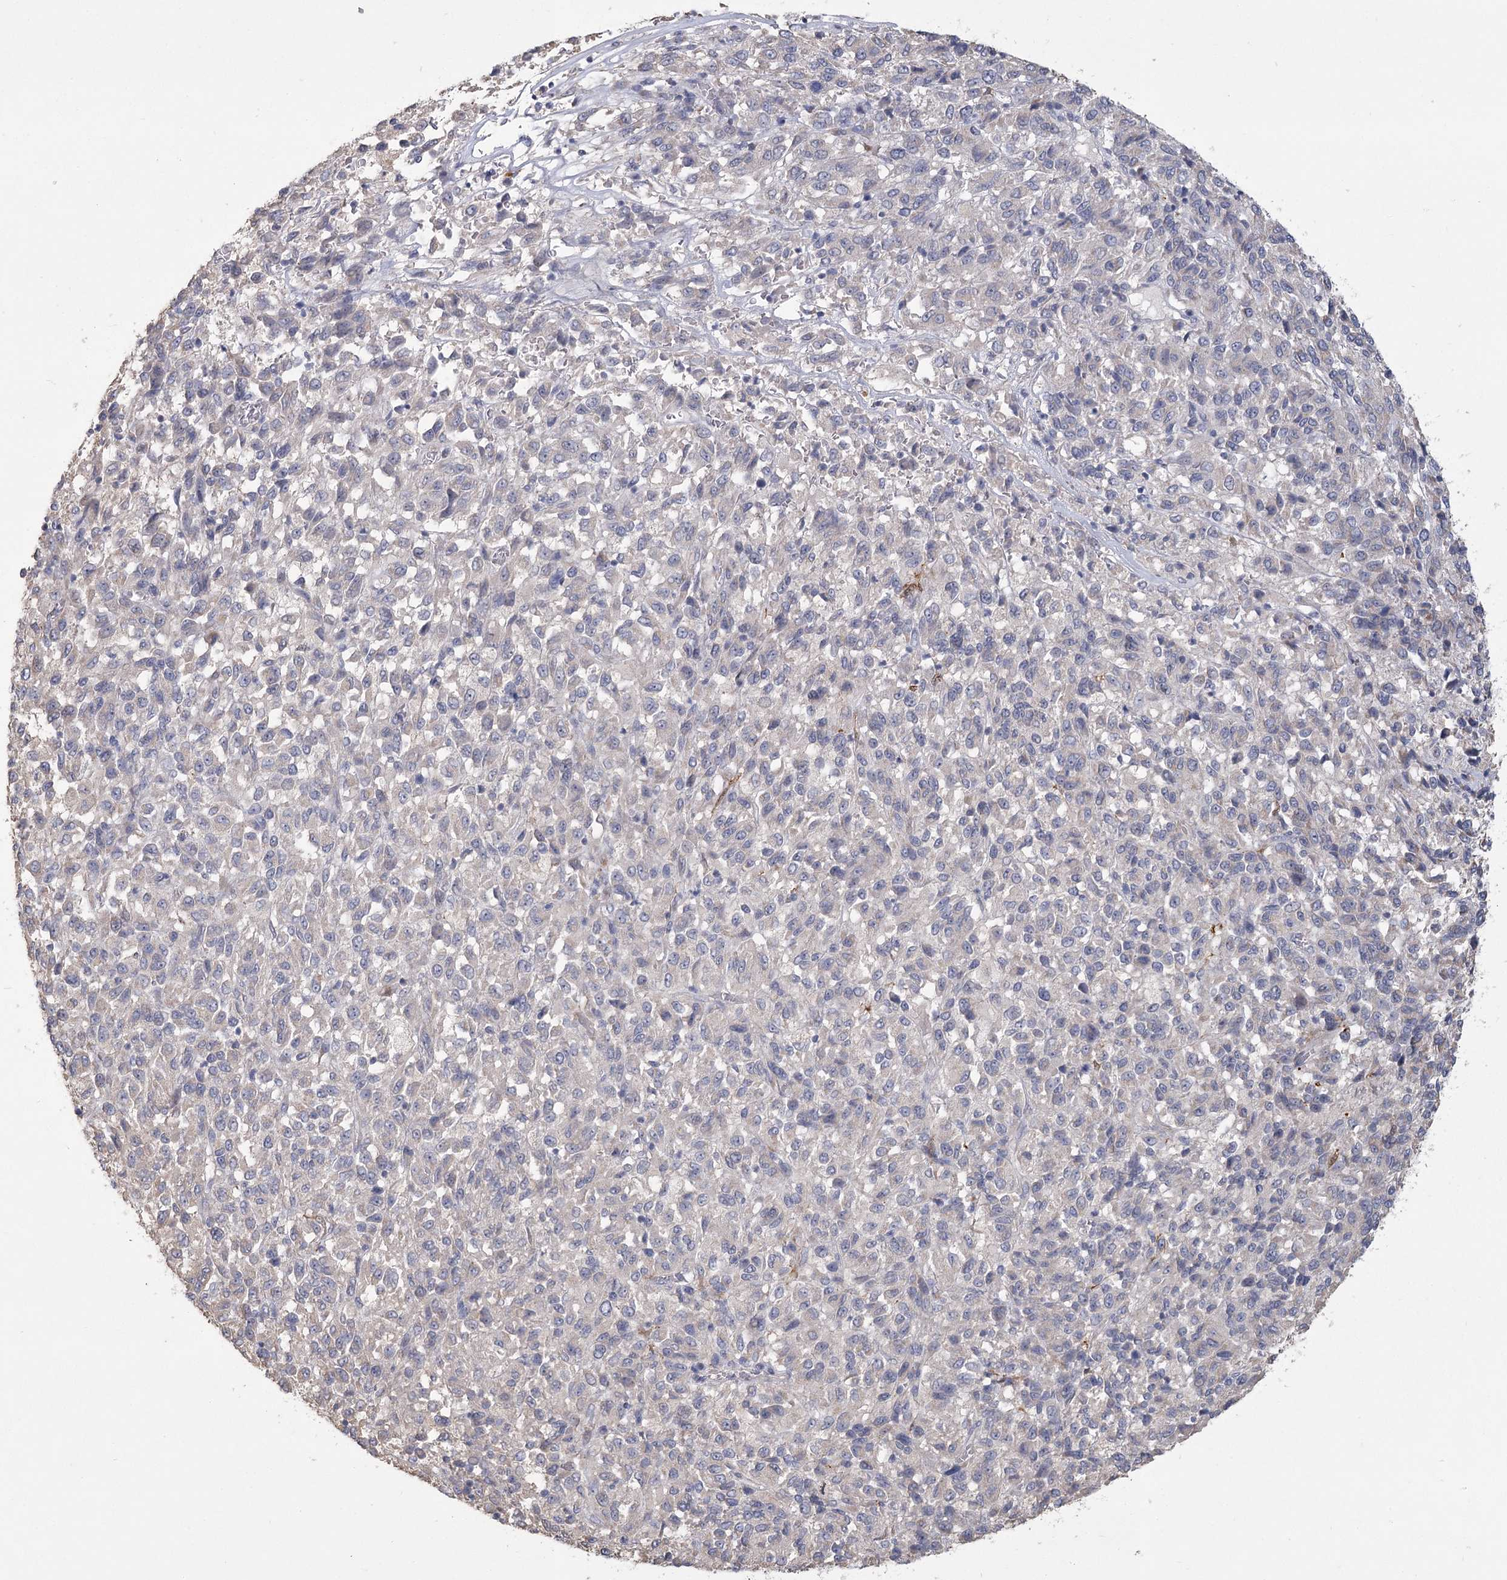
{"staining": {"intensity": "negative", "quantity": "none", "location": "none"}, "tissue": "melanoma", "cell_type": "Tumor cells", "image_type": "cancer", "snomed": [{"axis": "morphology", "description": "Malignant melanoma, Metastatic site"}, {"axis": "topography", "description": "Lung"}], "caption": "Immunohistochemistry micrograph of neoplastic tissue: malignant melanoma (metastatic site) stained with DAB (3,3'-diaminobenzidine) displays no significant protein staining in tumor cells.", "gene": "CNTLN", "patient": {"sex": "male", "age": 64}}